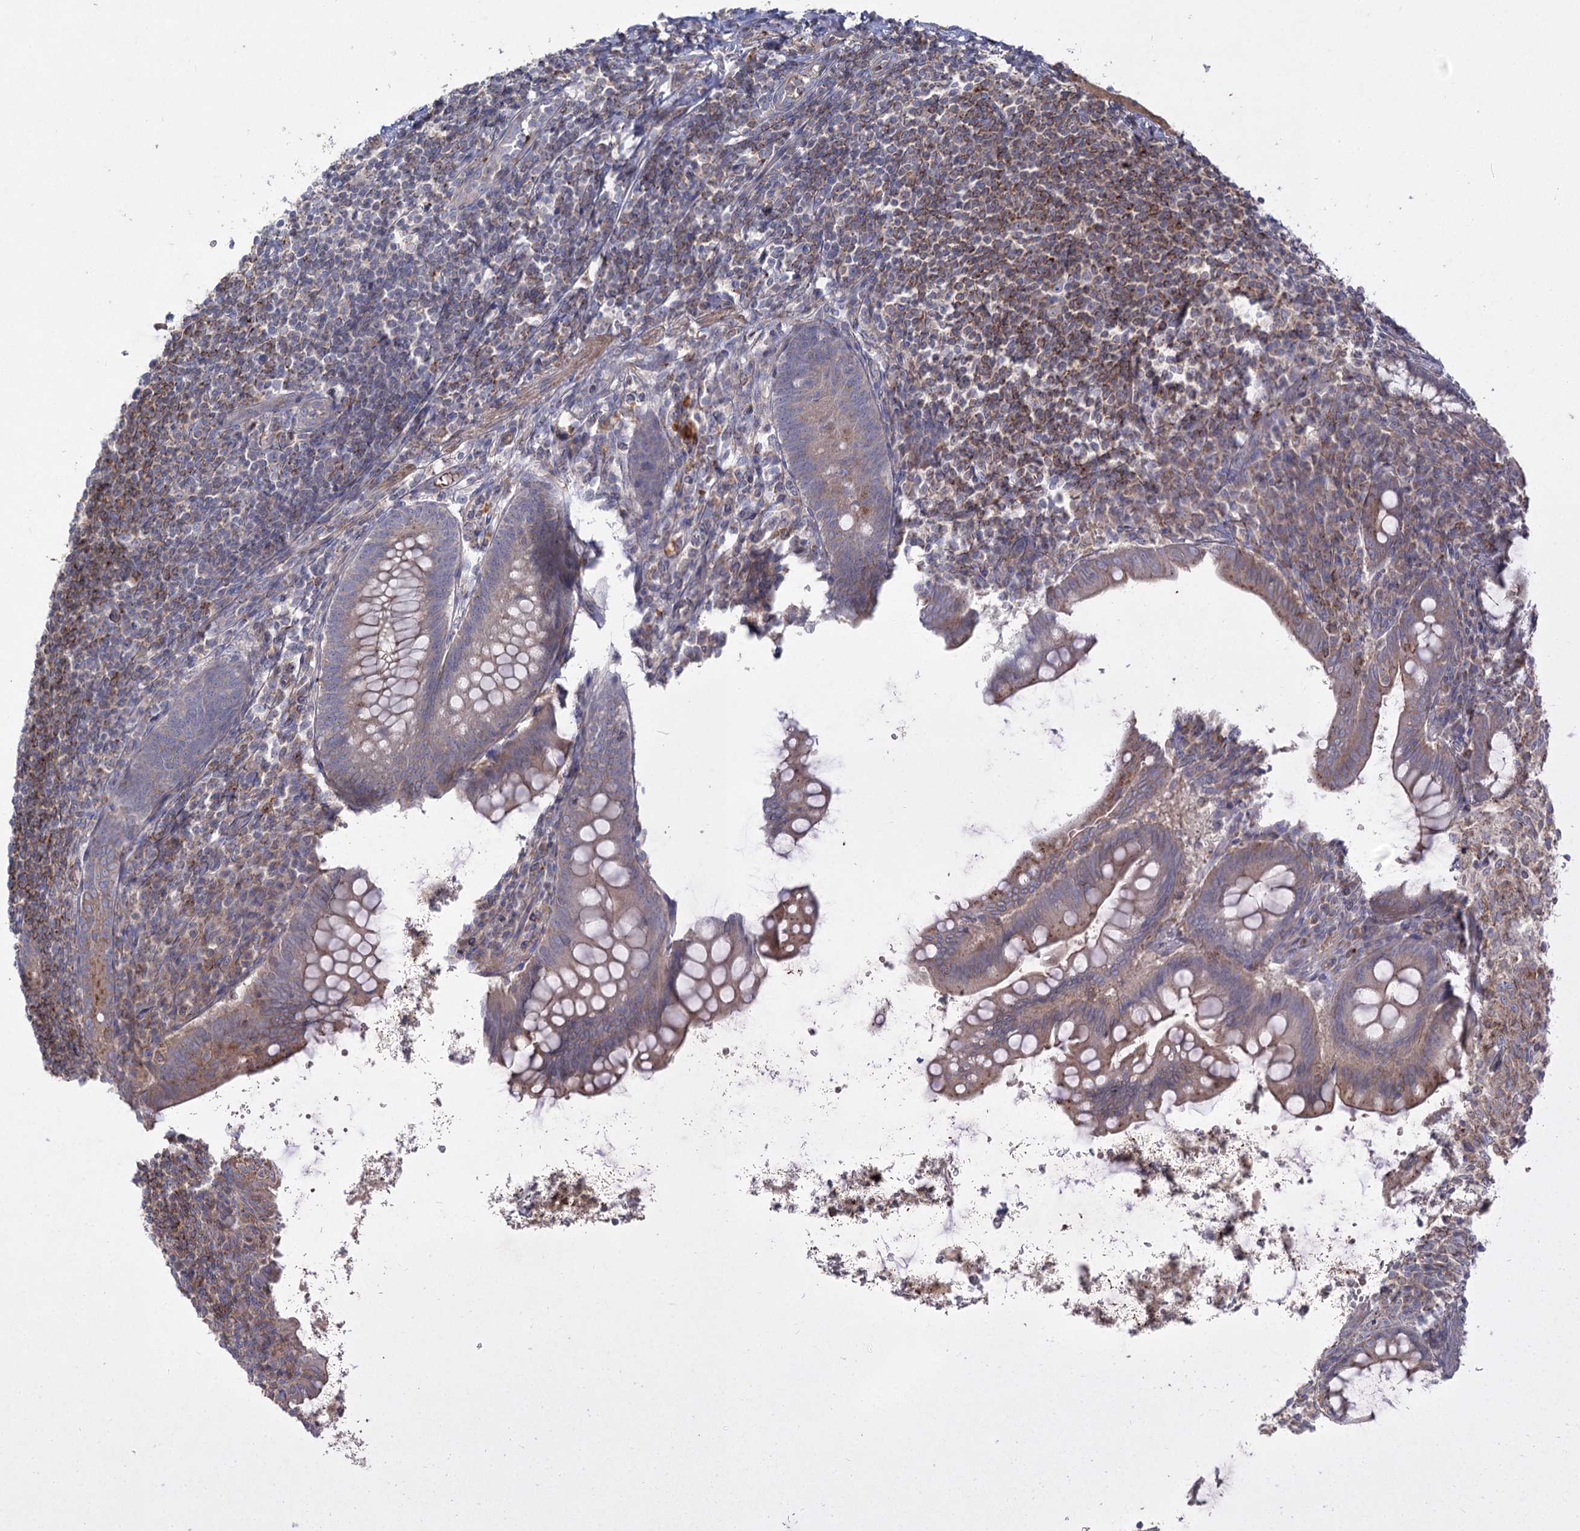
{"staining": {"intensity": "moderate", "quantity": ">75%", "location": "cytoplasmic/membranous"}, "tissue": "appendix", "cell_type": "Glandular cells", "image_type": "normal", "snomed": [{"axis": "morphology", "description": "Normal tissue, NOS"}, {"axis": "topography", "description": "Appendix"}], "caption": "A brown stain shows moderate cytoplasmic/membranous expression of a protein in glandular cells of normal appendix. (Brightfield microscopy of DAB IHC at high magnification).", "gene": "KIAA0825", "patient": {"sex": "female", "age": 33}}